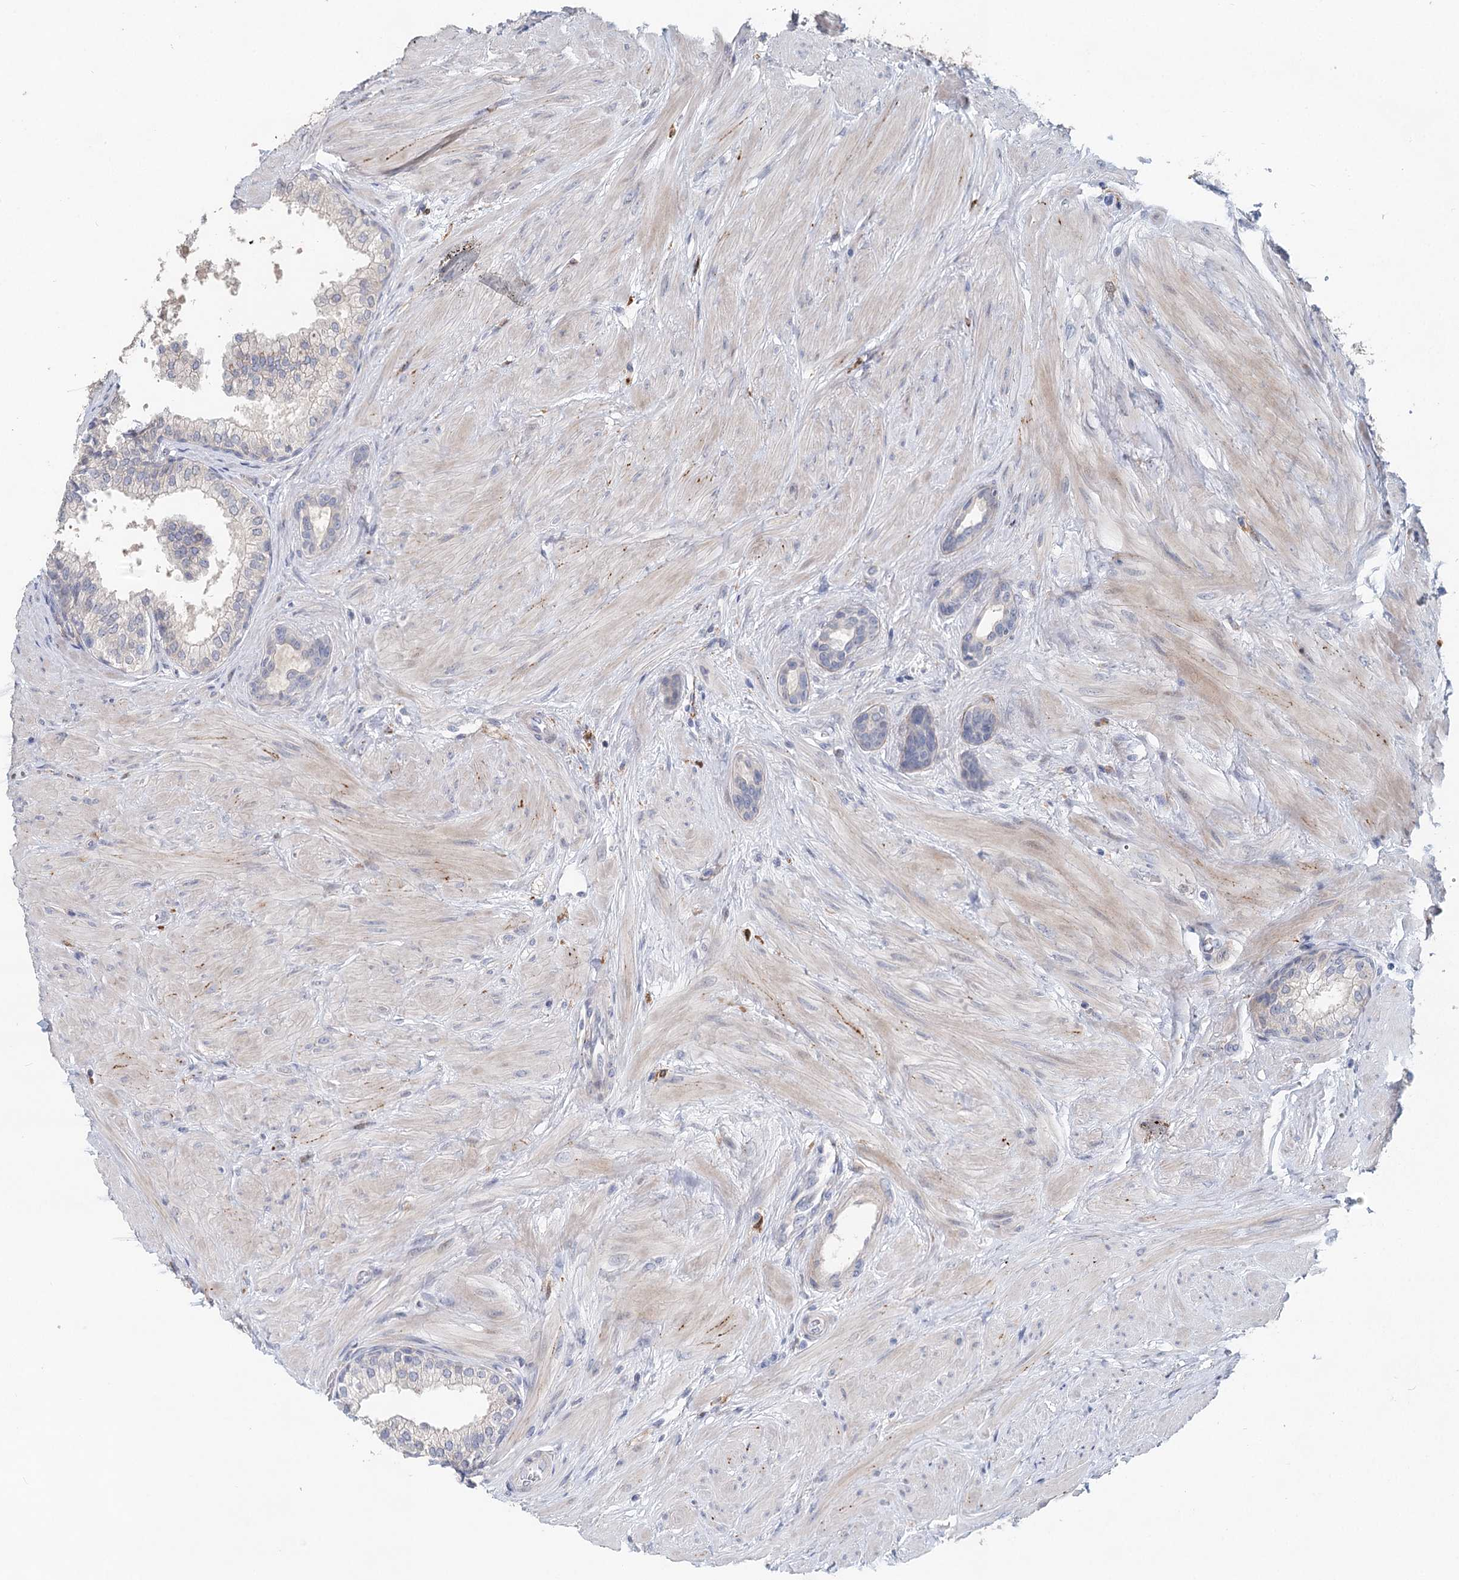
{"staining": {"intensity": "negative", "quantity": "none", "location": "none"}, "tissue": "prostate", "cell_type": "Glandular cells", "image_type": "normal", "snomed": [{"axis": "morphology", "description": "Normal tissue, NOS"}, {"axis": "topography", "description": "Prostate"}], "caption": "Photomicrograph shows no significant protein staining in glandular cells of normal prostate. Brightfield microscopy of IHC stained with DAB (brown) and hematoxylin (blue), captured at high magnification.", "gene": "SLC19A3", "patient": {"sex": "male", "age": 48}}